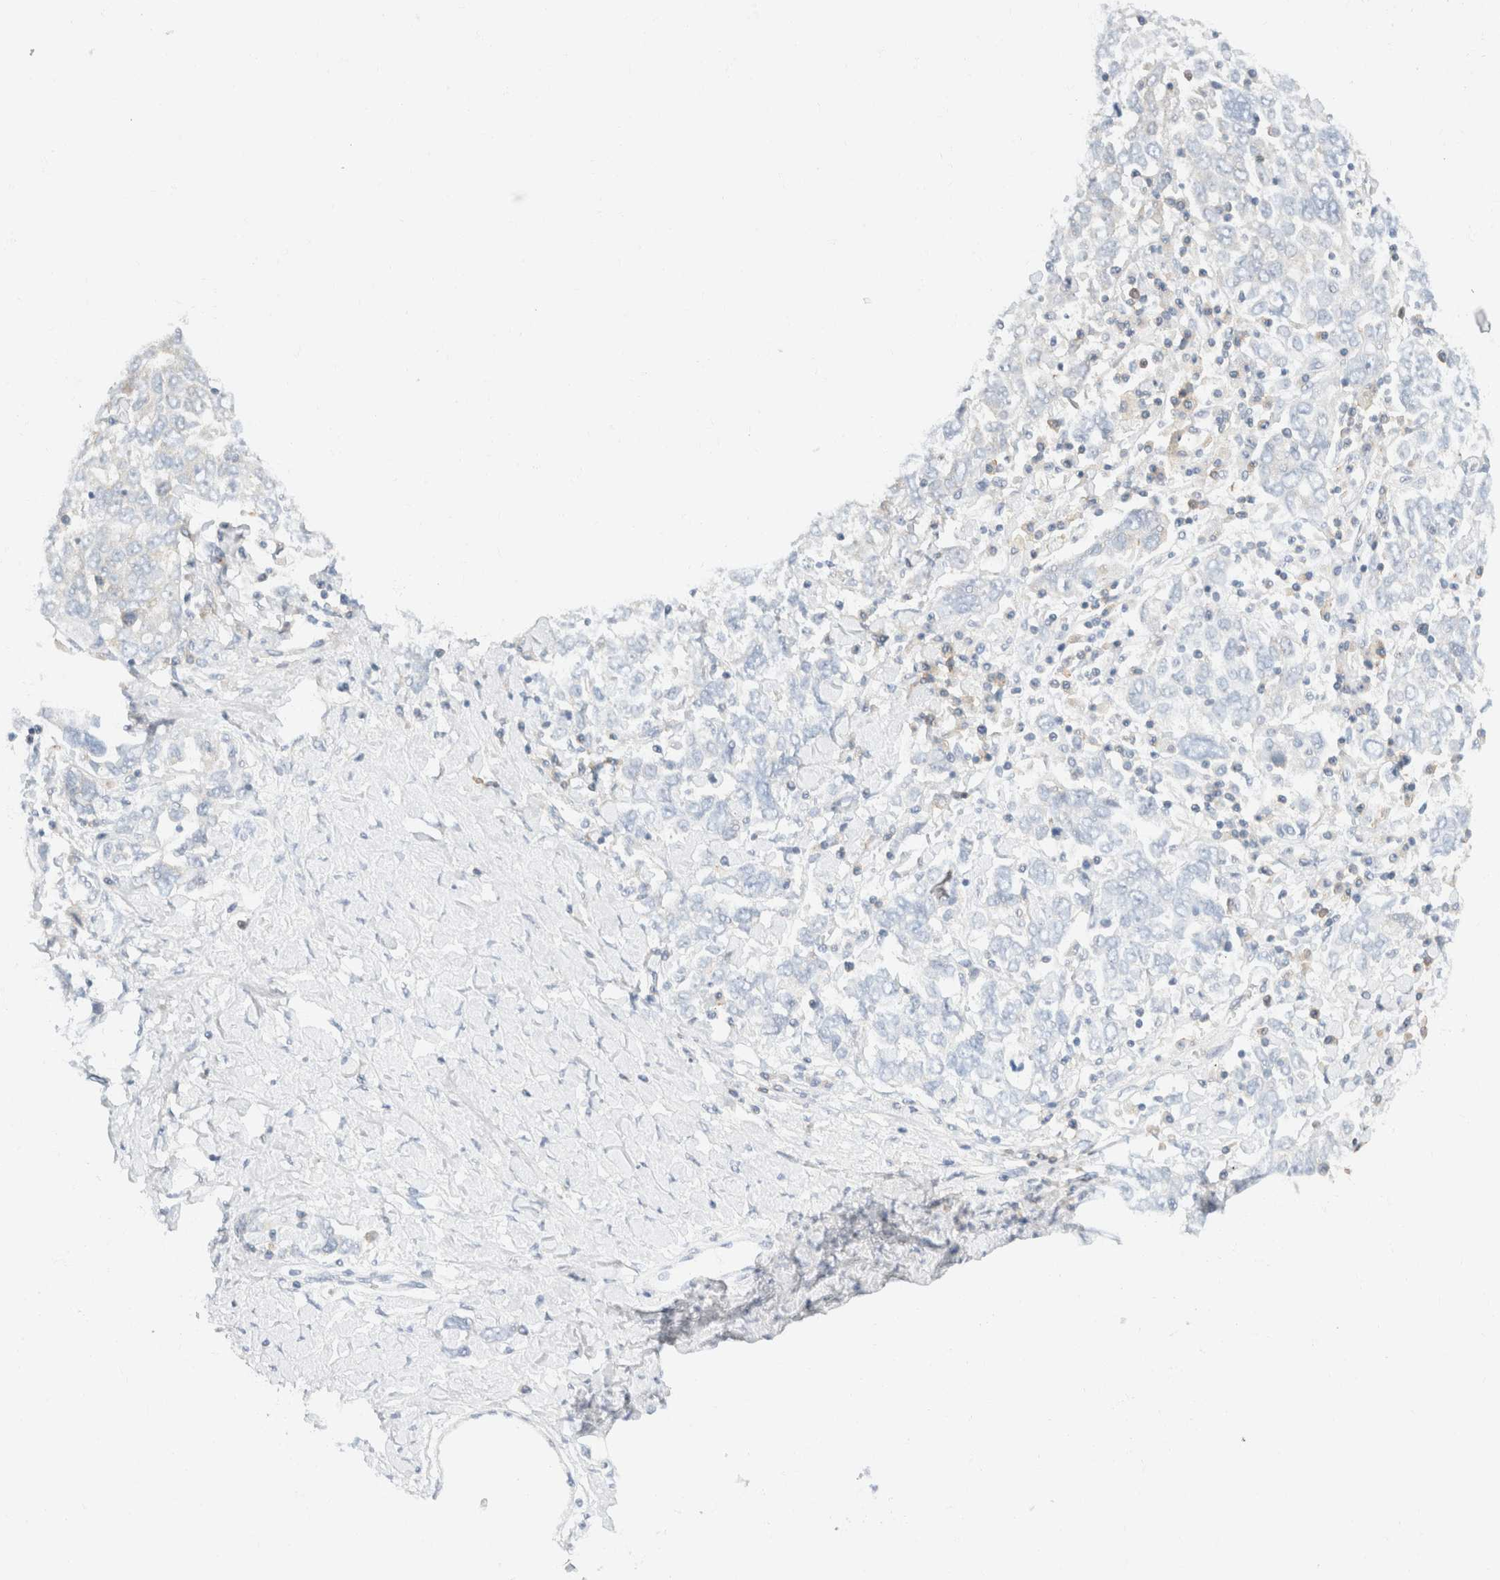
{"staining": {"intensity": "negative", "quantity": "none", "location": "none"}, "tissue": "ovarian cancer", "cell_type": "Tumor cells", "image_type": "cancer", "snomed": [{"axis": "morphology", "description": "Carcinoma, endometroid"}, {"axis": "topography", "description": "Ovary"}], "caption": "Immunohistochemistry histopathology image of neoplastic tissue: ovarian endometroid carcinoma stained with DAB (3,3'-diaminobenzidine) demonstrates no significant protein expression in tumor cells. Nuclei are stained in blue.", "gene": "SH3GLB2", "patient": {"sex": "female", "age": 62}}